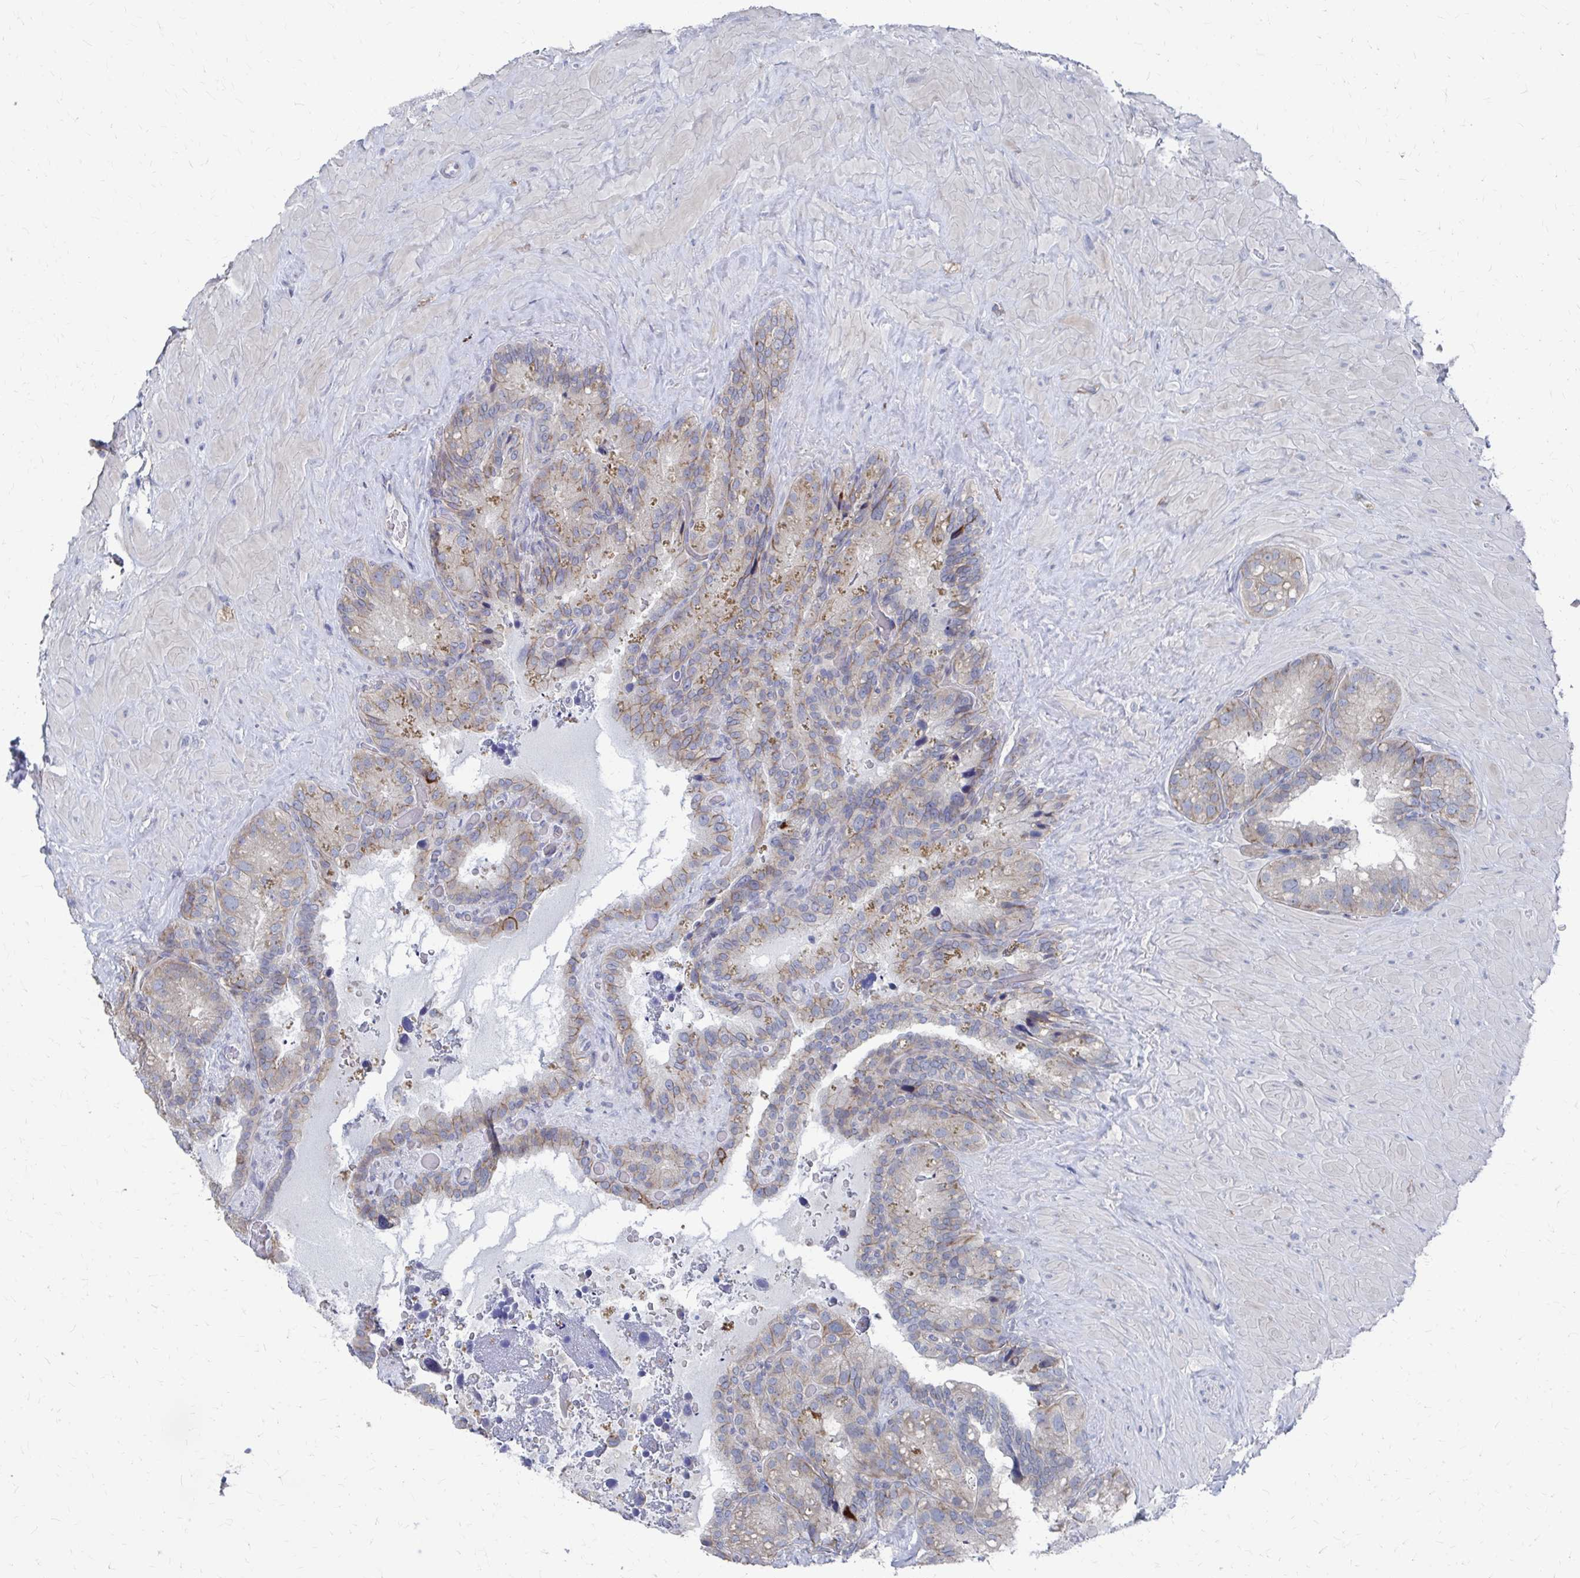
{"staining": {"intensity": "weak", "quantity": "<25%", "location": "cytoplasmic/membranous"}, "tissue": "seminal vesicle", "cell_type": "Glandular cells", "image_type": "normal", "snomed": [{"axis": "morphology", "description": "Normal tissue, NOS"}, {"axis": "topography", "description": "Seminal veicle"}], "caption": "Immunohistochemical staining of unremarkable seminal vesicle exhibits no significant expression in glandular cells. The staining is performed using DAB (3,3'-diaminobenzidine) brown chromogen with nuclei counter-stained in using hematoxylin.", "gene": "PLEKHG7", "patient": {"sex": "male", "age": 60}}